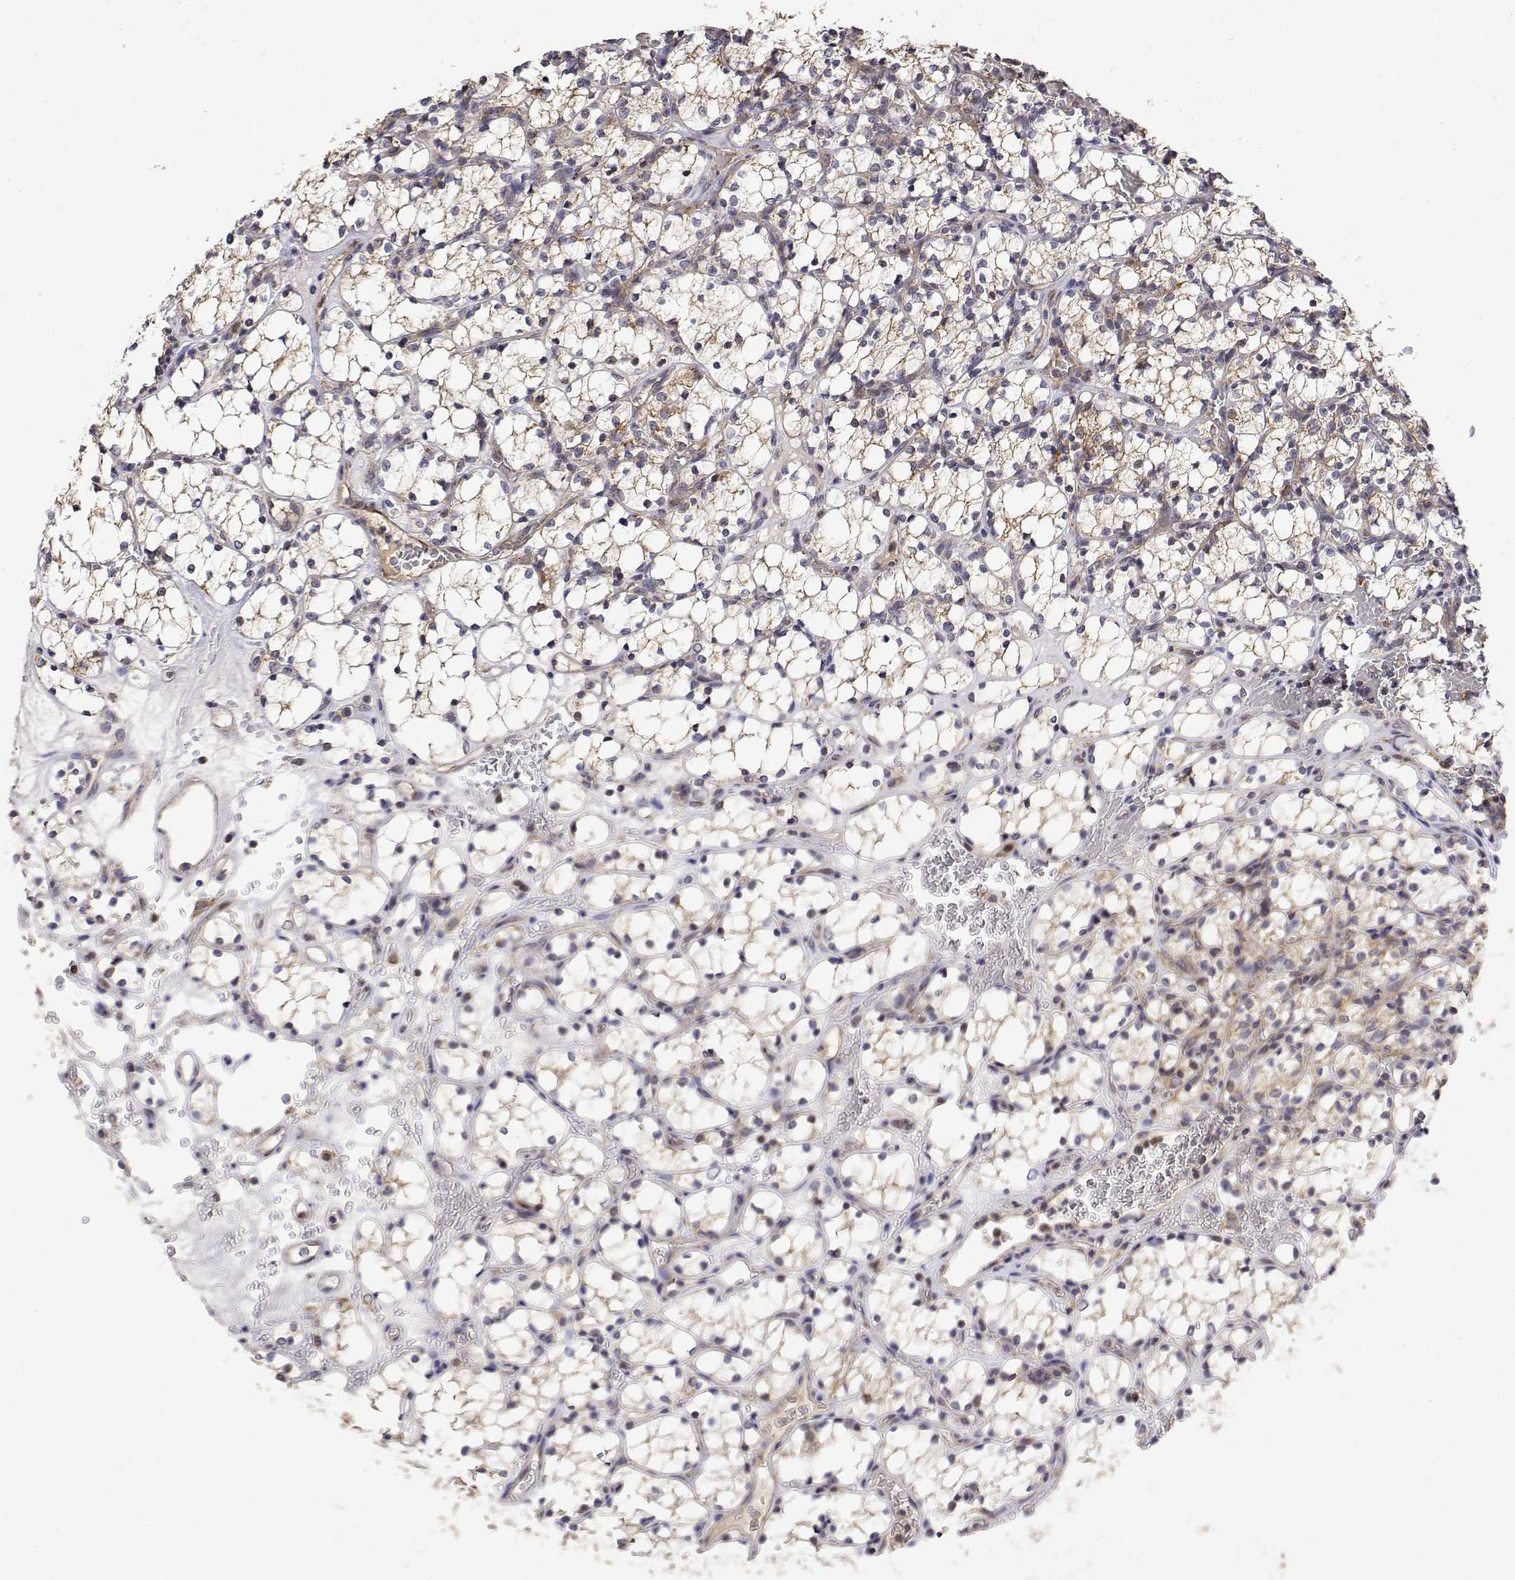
{"staining": {"intensity": "weak", "quantity": "25%-75%", "location": "cytoplasmic/membranous"}, "tissue": "renal cancer", "cell_type": "Tumor cells", "image_type": "cancer", "snomed": [{"axis": "morphology", "description": "Adenocarcinoma, NOS"}, {"axis": "topography", "description": "Kidney"}], "caption": "The immunohistochemical stain labels weak cytoplasmic/membranous staining in tumor cells of renal cancer (adenocarcinoma) tissue.", "gene": "GADD45GIP1", "patient": {"sex": "female", "age": 69}}